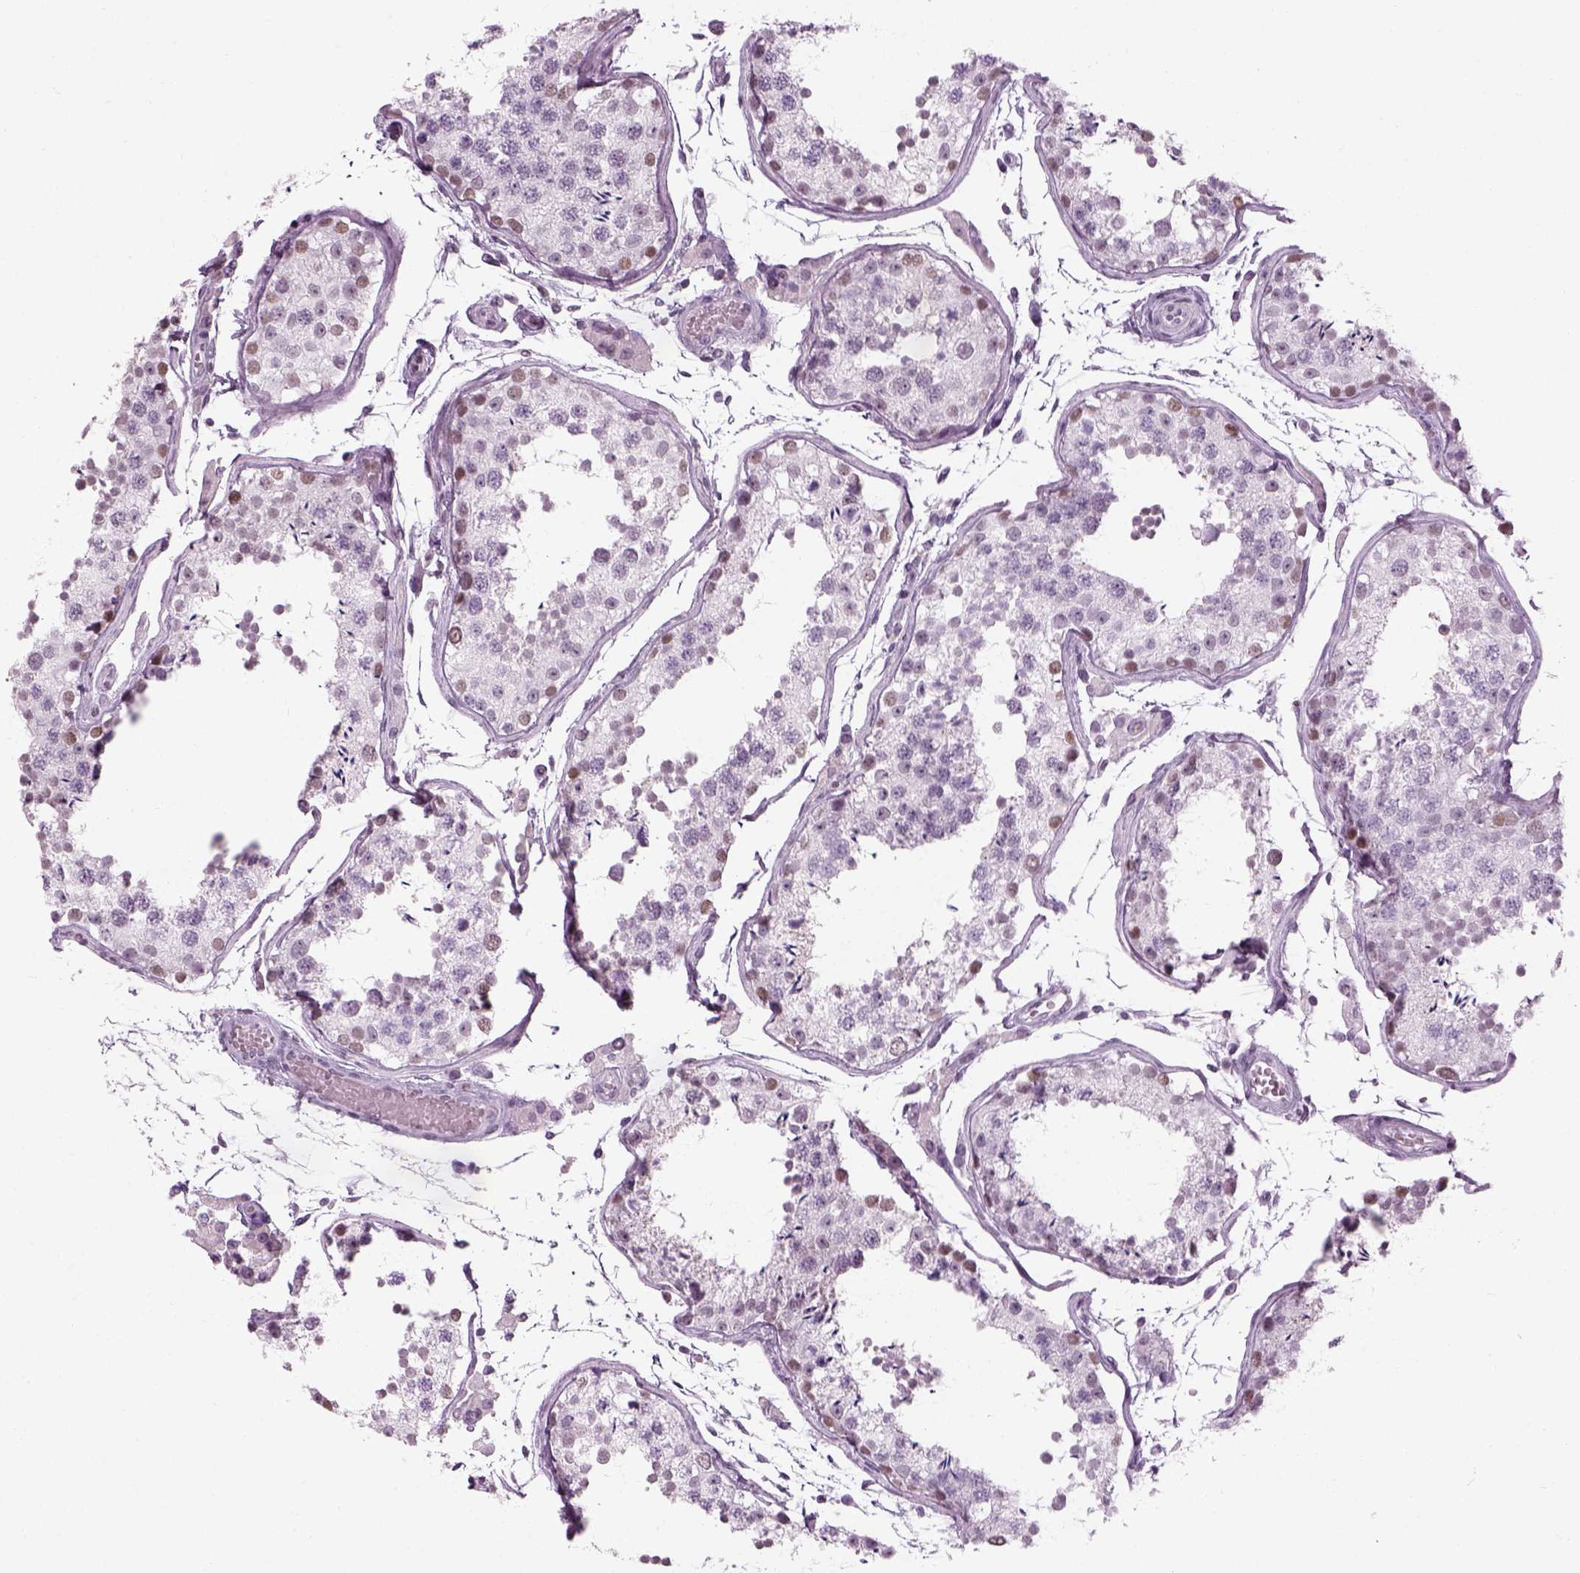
{"staining": {"intensity": "weak", "quantity": "<25%", "location": "nuclear"}, "tissue": "testis", "cell_type": "Cells in seminiferous ducts", "image_type": "normal", "snomed": [{"axis": "morphology", "description": "Normal tissue, NOS"}, {"axis": "topography", "description": "Testis"}], "caption": "Immunohistochemical staining of unremarkable human testis reveals no significant staining in cells in seminiferous ducts.", "gene": "KCNG2", "patient": {"sex": "male", "age": 29}}